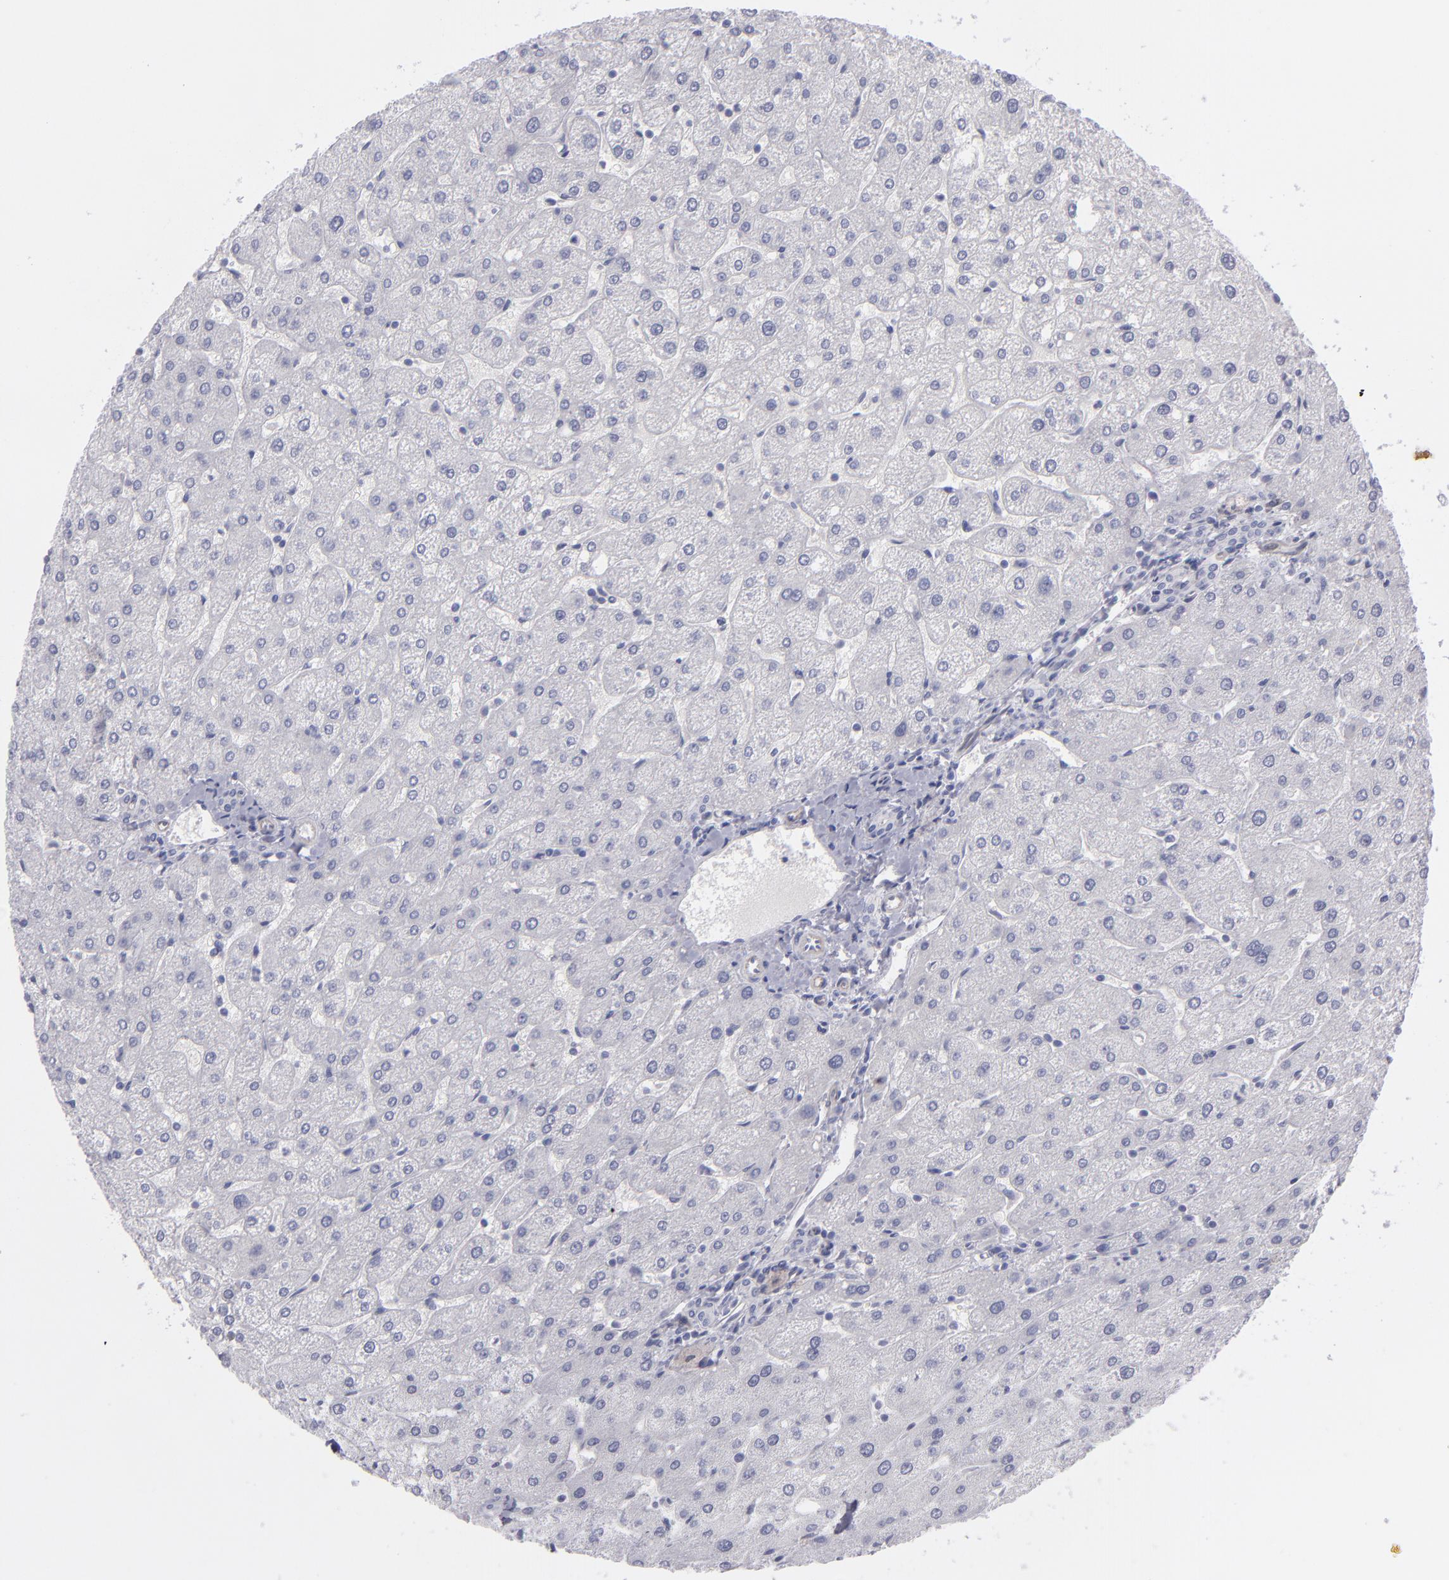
{"staining": {"intensity": "negative", "quantity": "none", "location": "none"}, "tissue": "liver", "cell_type": "Cholangiocytes", "image_type": "normal", "snomed": [{"axis": "morphology", "description": "Normal tissue, NOS"}, {"axis": "topography", "description": "Liver"}], "caption": "The histopathology image reveals no staining of cholangiocytes in unremarkable liver.", "gene": "ITGB4", "patient": {"sex": "male", "age": 67}}